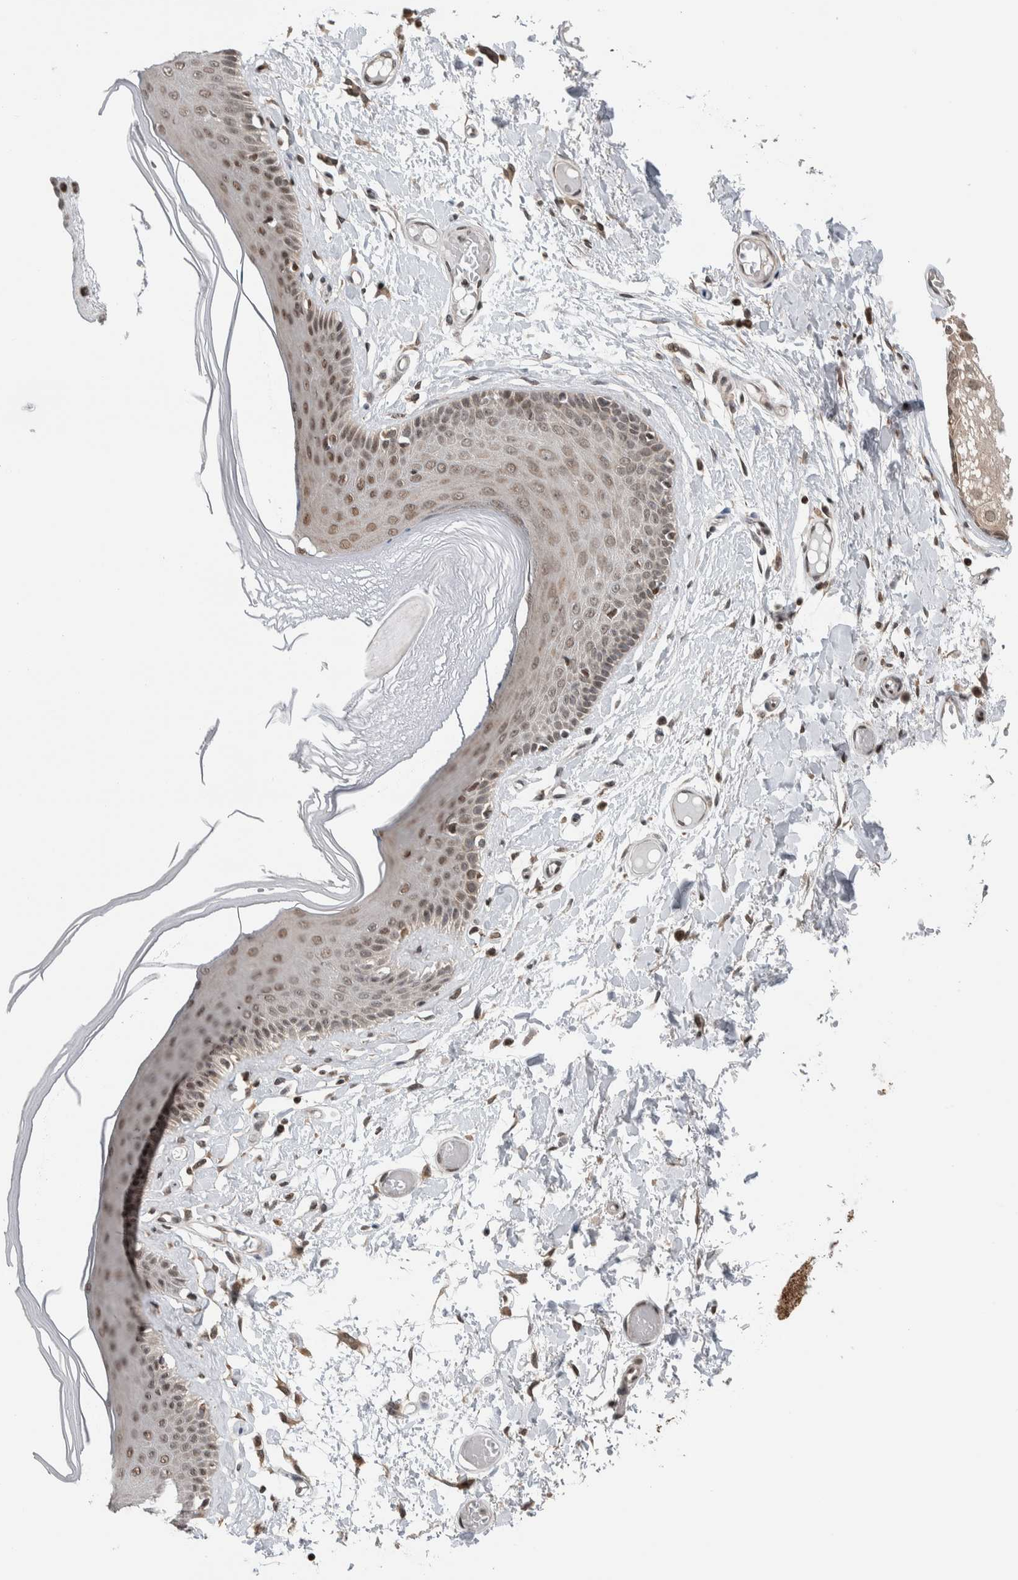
{"staining": {"intensity": "moderate", "quantity": "25%-75%", "location": "cytoplasmic/membranous,nuclear"}, "tissue": "skin", "cell_type": "Epidermal cells", "image_type": "normal", "snomed": [{"axis": "morphology", "description": "Normal tissue, NOS"}, {"axis": "topography", "description": "Vulva"}], "caption": "Protein expression analysis of normal skin shows moderate cytoplasmic/membranous,nuclear expression in about 25%-75% of epidermal cells.", "gene": "NPLOC4", "patient": {"sex": "female", "age": 73}}